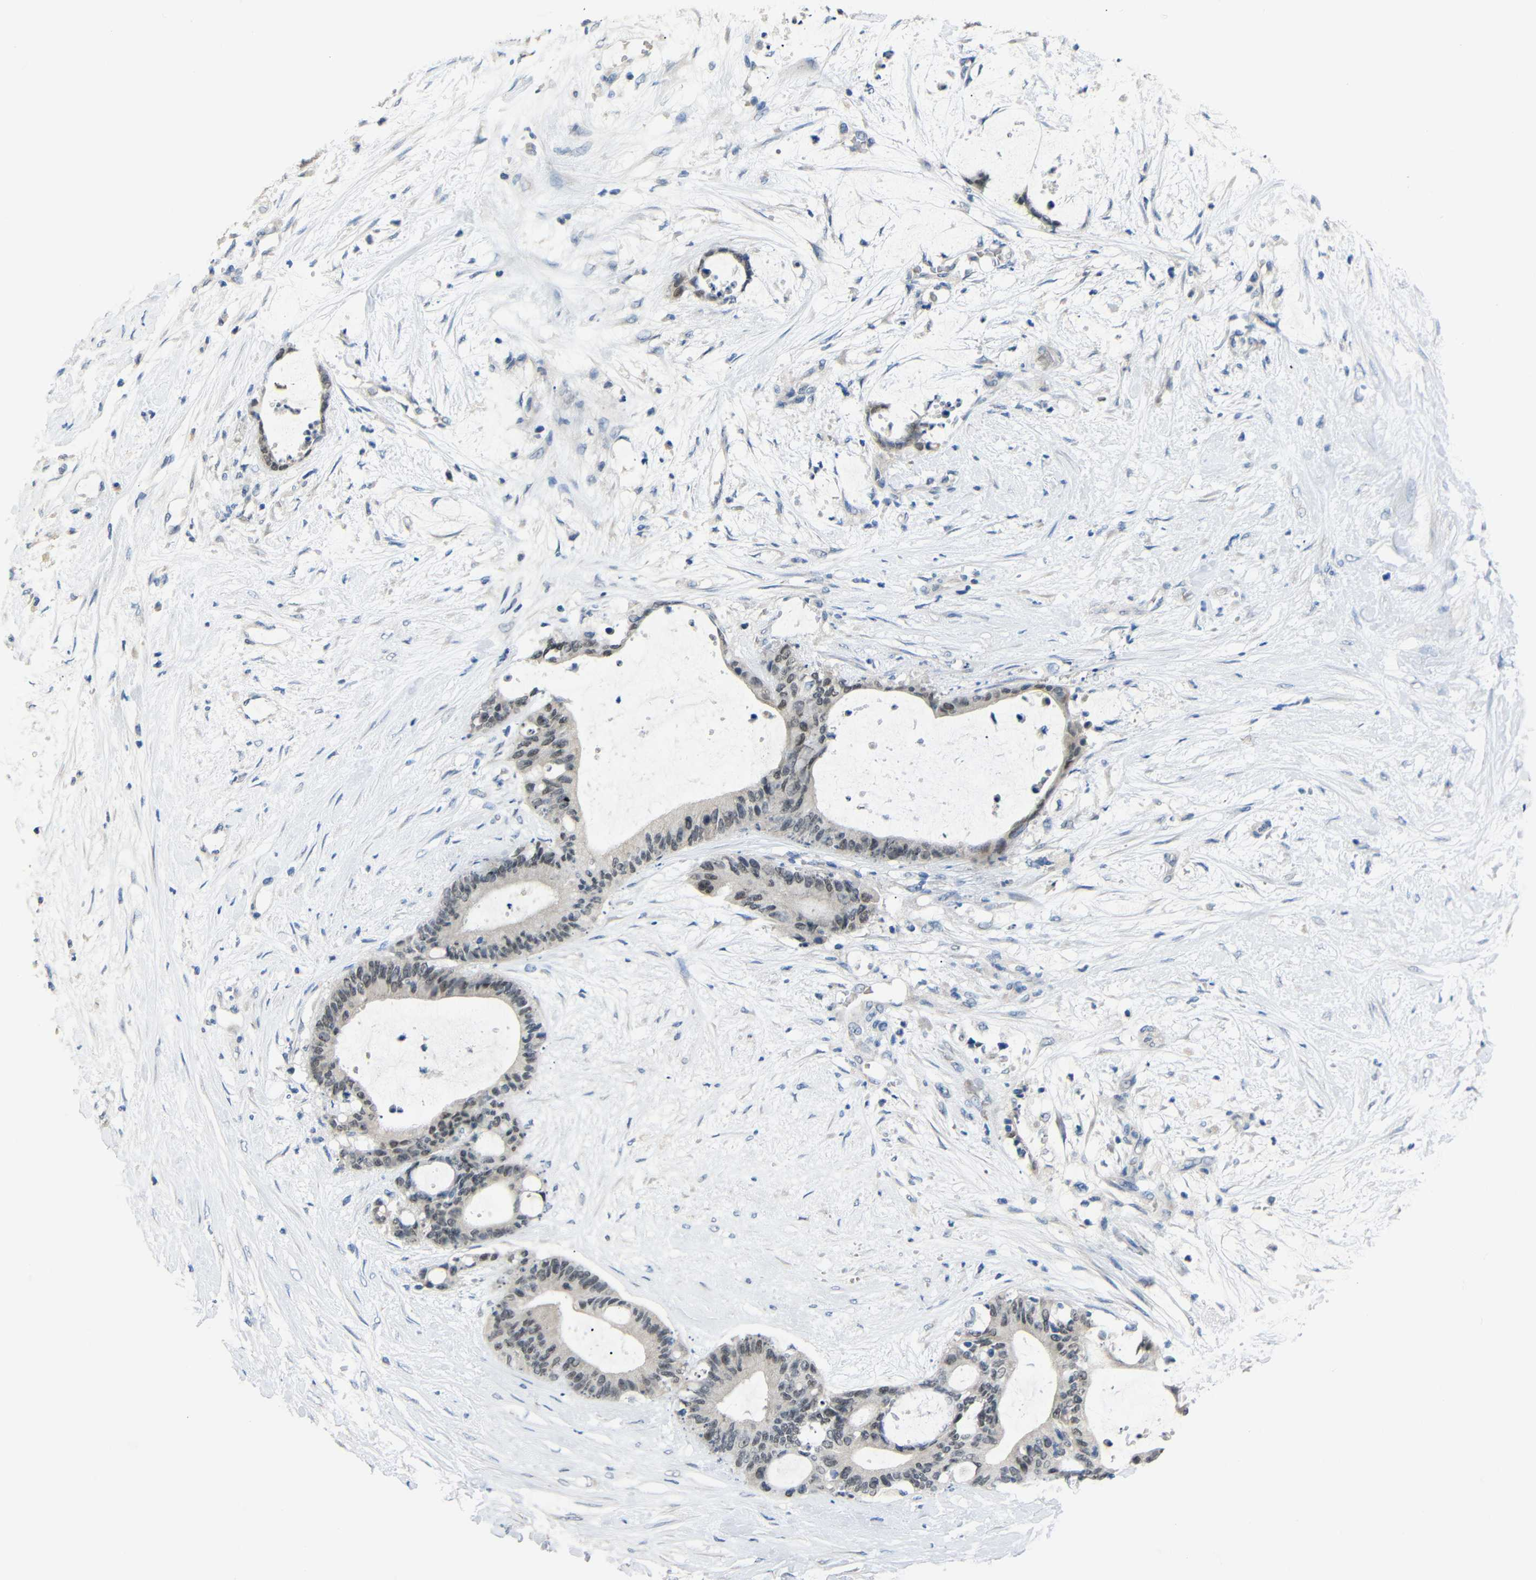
{"staining": {"intensity": "moderate", "quantity": "<25%", "location": "nuclear"}, "tissue": "liver cancer", "cell_type": "Tumor cells", "image_type": "cancer", "snomed": [{"axis": "morphology", "description": "Cholangiocarcinoma"}, {"axis": "topography", "description": "Liver"}], "caption": "Human liver cancer stained for a protein (brown) shows moderate nuclear positive positivity in approximately <25% of tumor cells.", "gene": "HNF1A", "patient": {"sex": "female", "age": 73}}